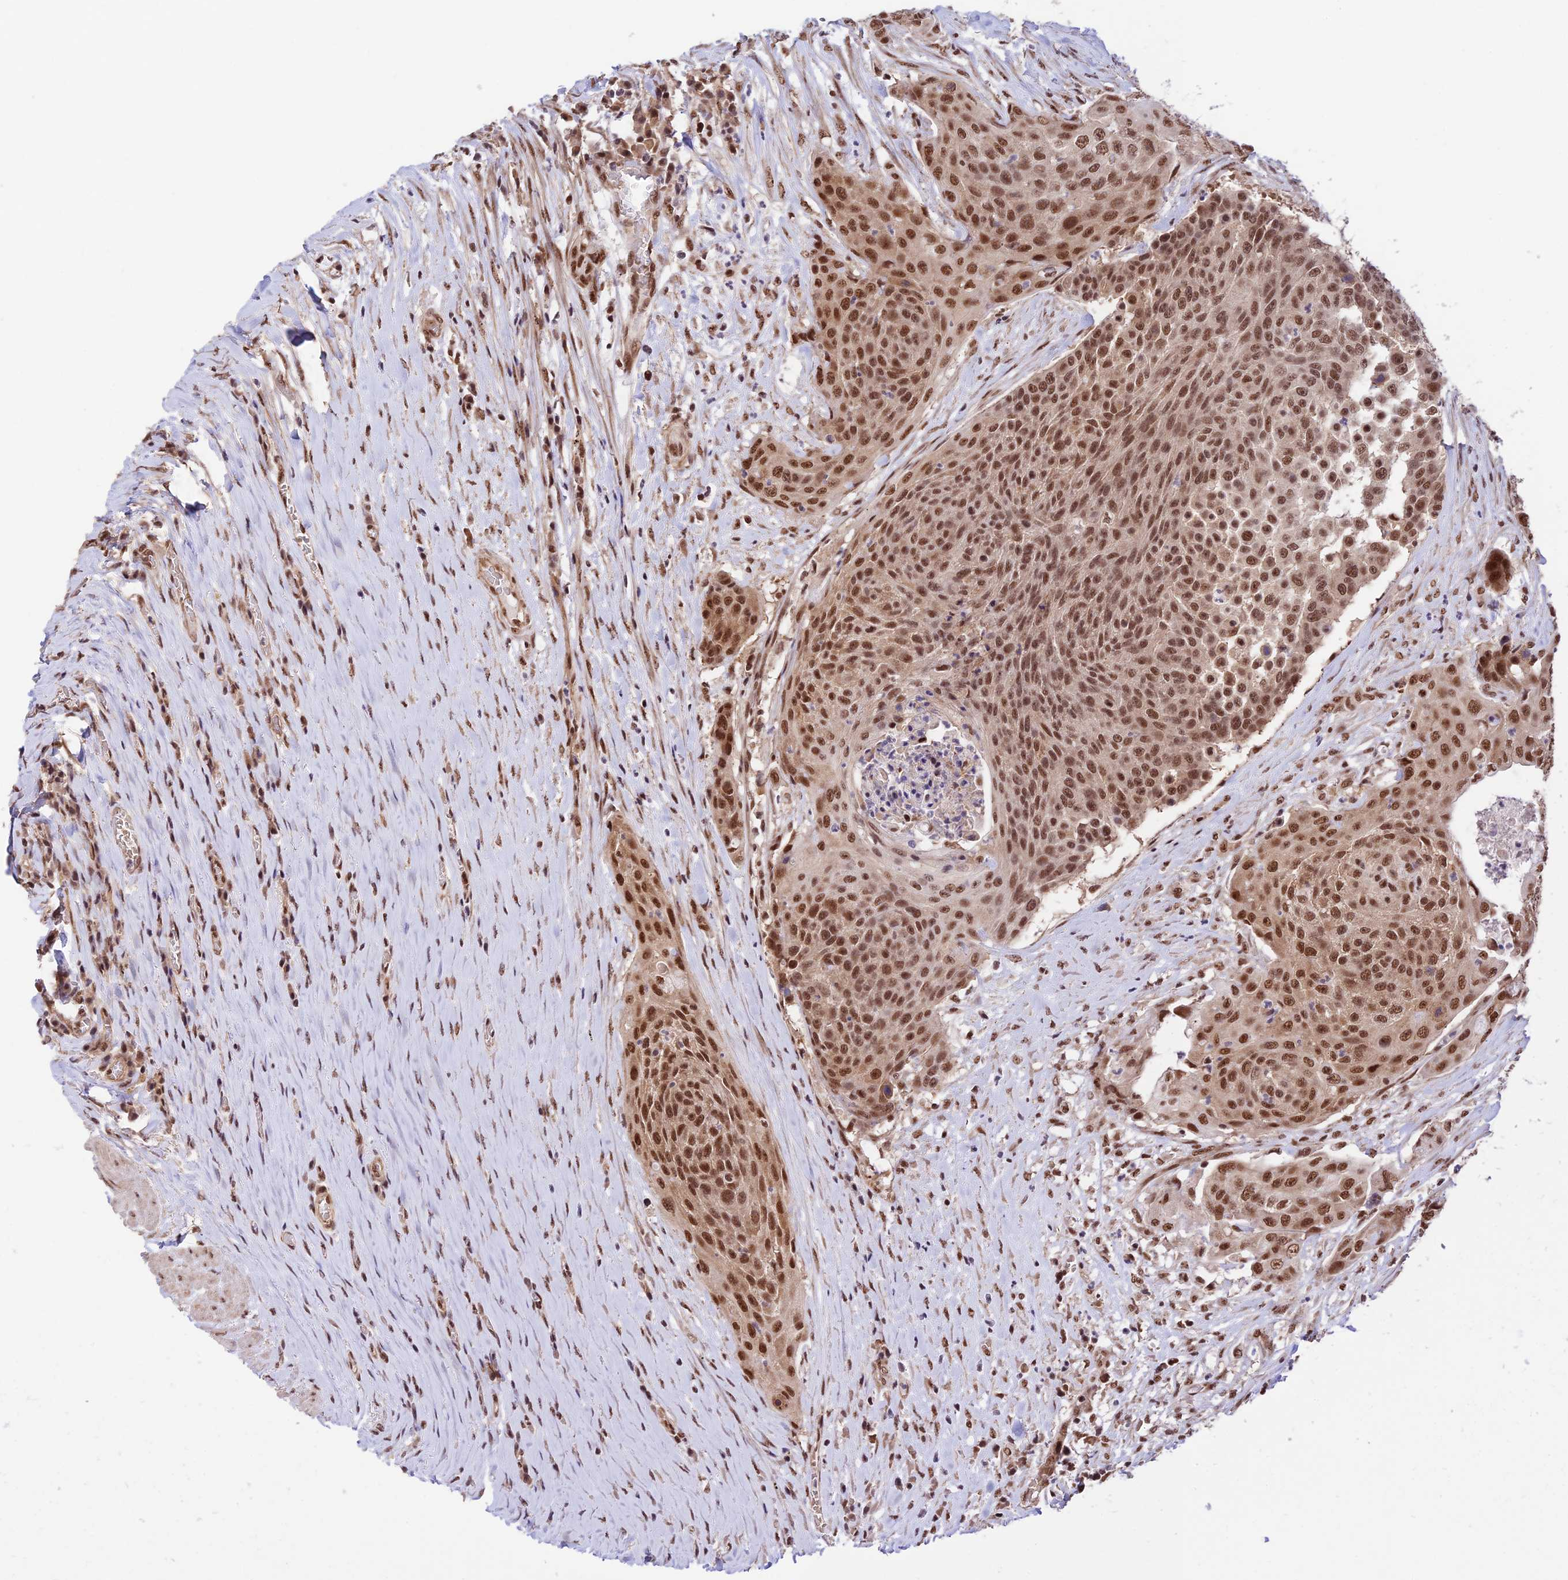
{"staining": {"intensity": "strong", "quantity": ">75%", "location": "nuclear"}, "tissue": "urothelial cancer", "cell_type": "Tumor cells", "image_type": "cancer", "snomed": [{"axis": "morphology", "description": "Urothelial carcinoma, High grade"}, {"axis": "topography", "description": "Urinary bladder"}], "caption": "Urothelial cancer was stained to show a protein in brown. There is high levels of strong nuclear positivity in approximately >75% of tumor cells. (DAB = brown stain, brightfield microscopy at high magnification).", "gene": "RBM42", "patient": {"sex": "female", "age": 63}}